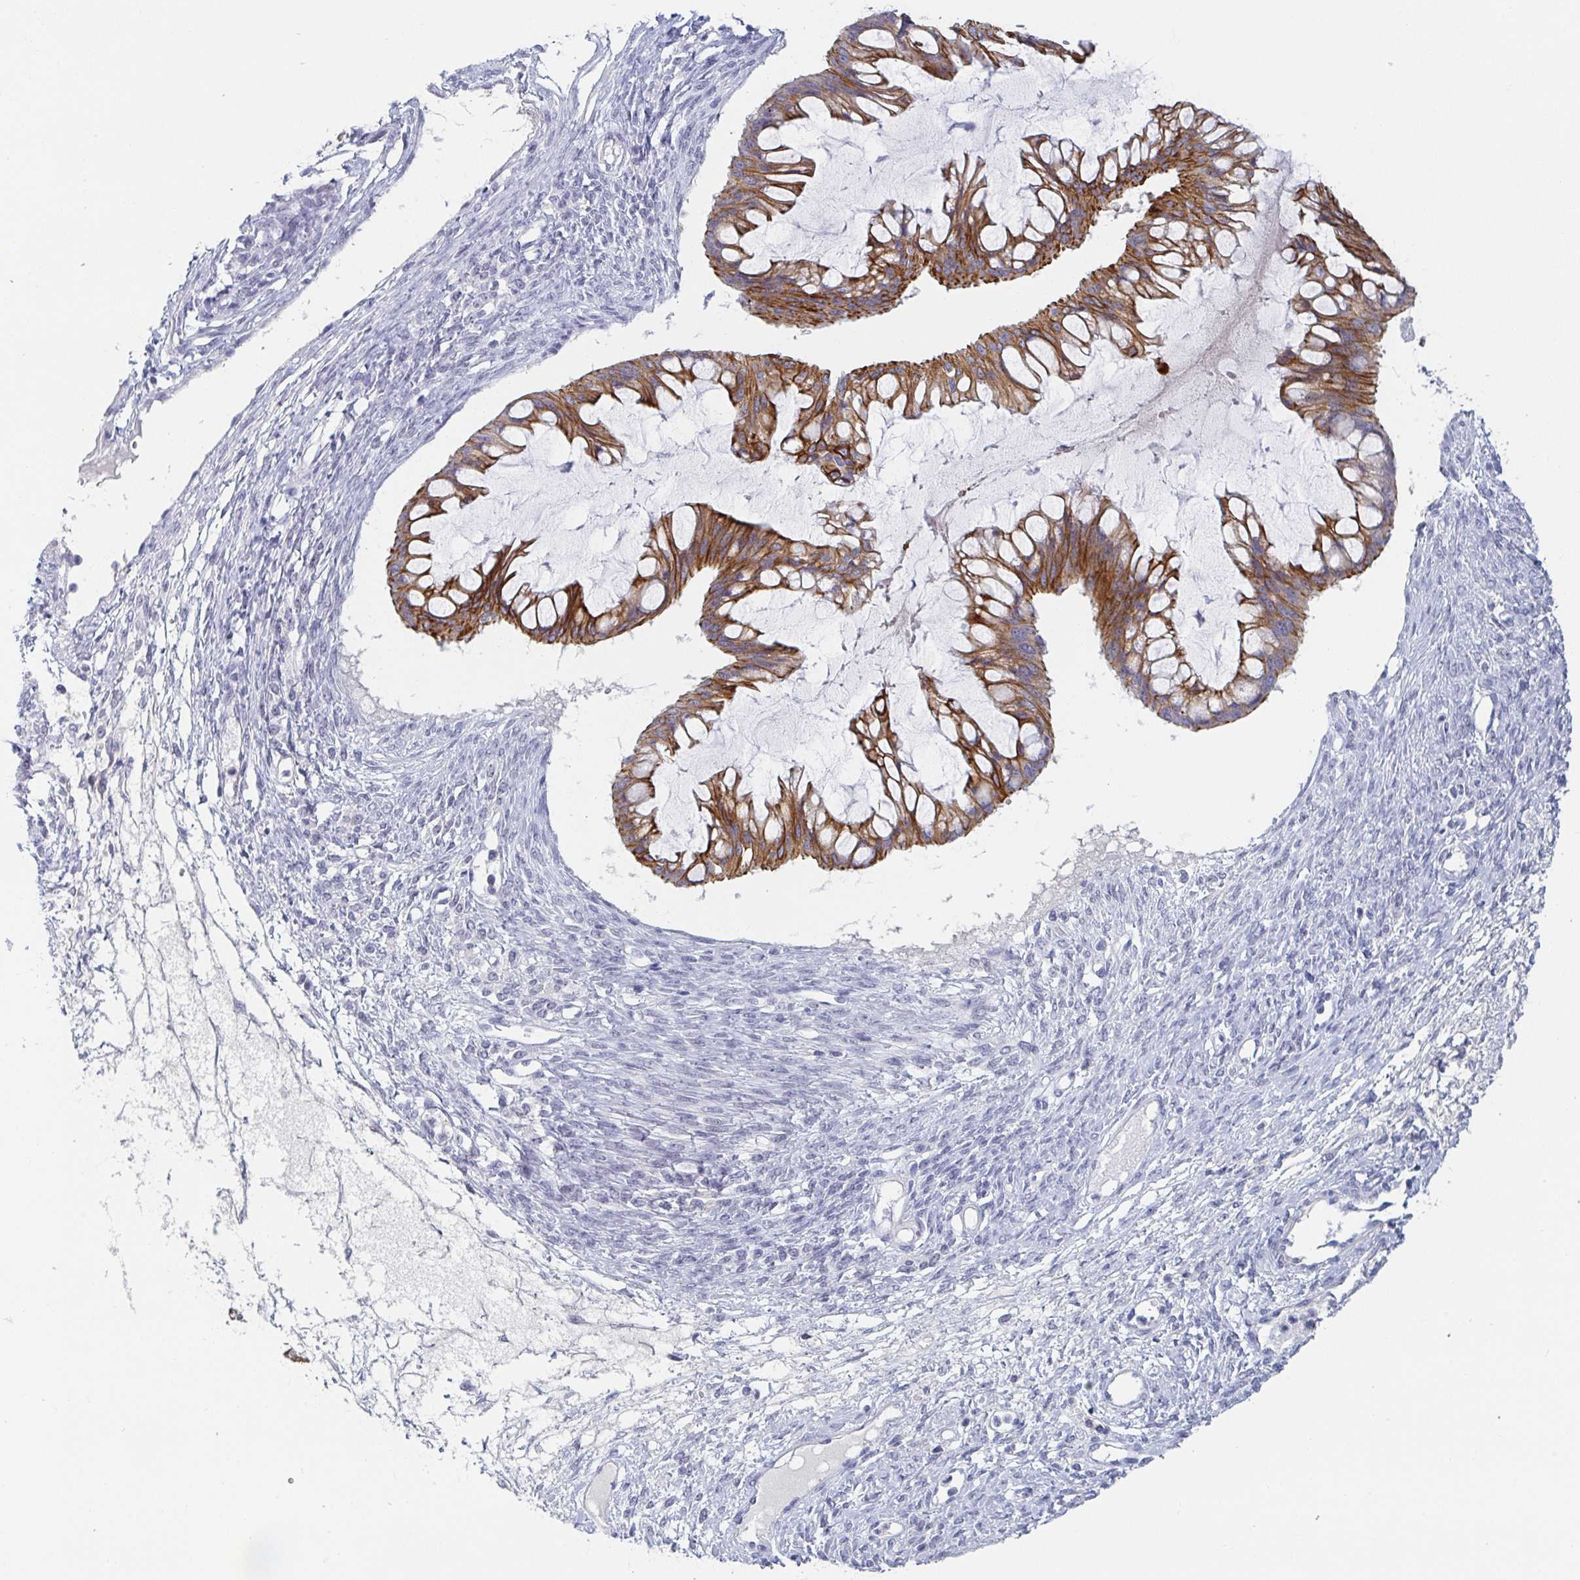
{"staining": {"intensity": "moderate", "quantity": ">75%", "location": "cytoplasmic/membranous"}, "tissue": "ovarian cancer", "cell_type": "Tumor cells", "image_type": "cancer", "snomed": [{"axis": "morphology", "description": "Cystadenocarcinoma, mucinous, NOS"}, {"axis": "topography", "description": "Ovary"}], "caption": "A photomicrograph of human ovarian mucinous cystadenocarcinoma stained for a protein demonstrates moderate cytoplasmic/membranous brown staining in tumor cells. The staining was performed using DAB to visualize the protein expression in brown, while the nuclei were stained in blue with hematoxylin (Magnification: 20x).", "gene": "RHOV", "patient": {"sex": "female", "age": 73}}